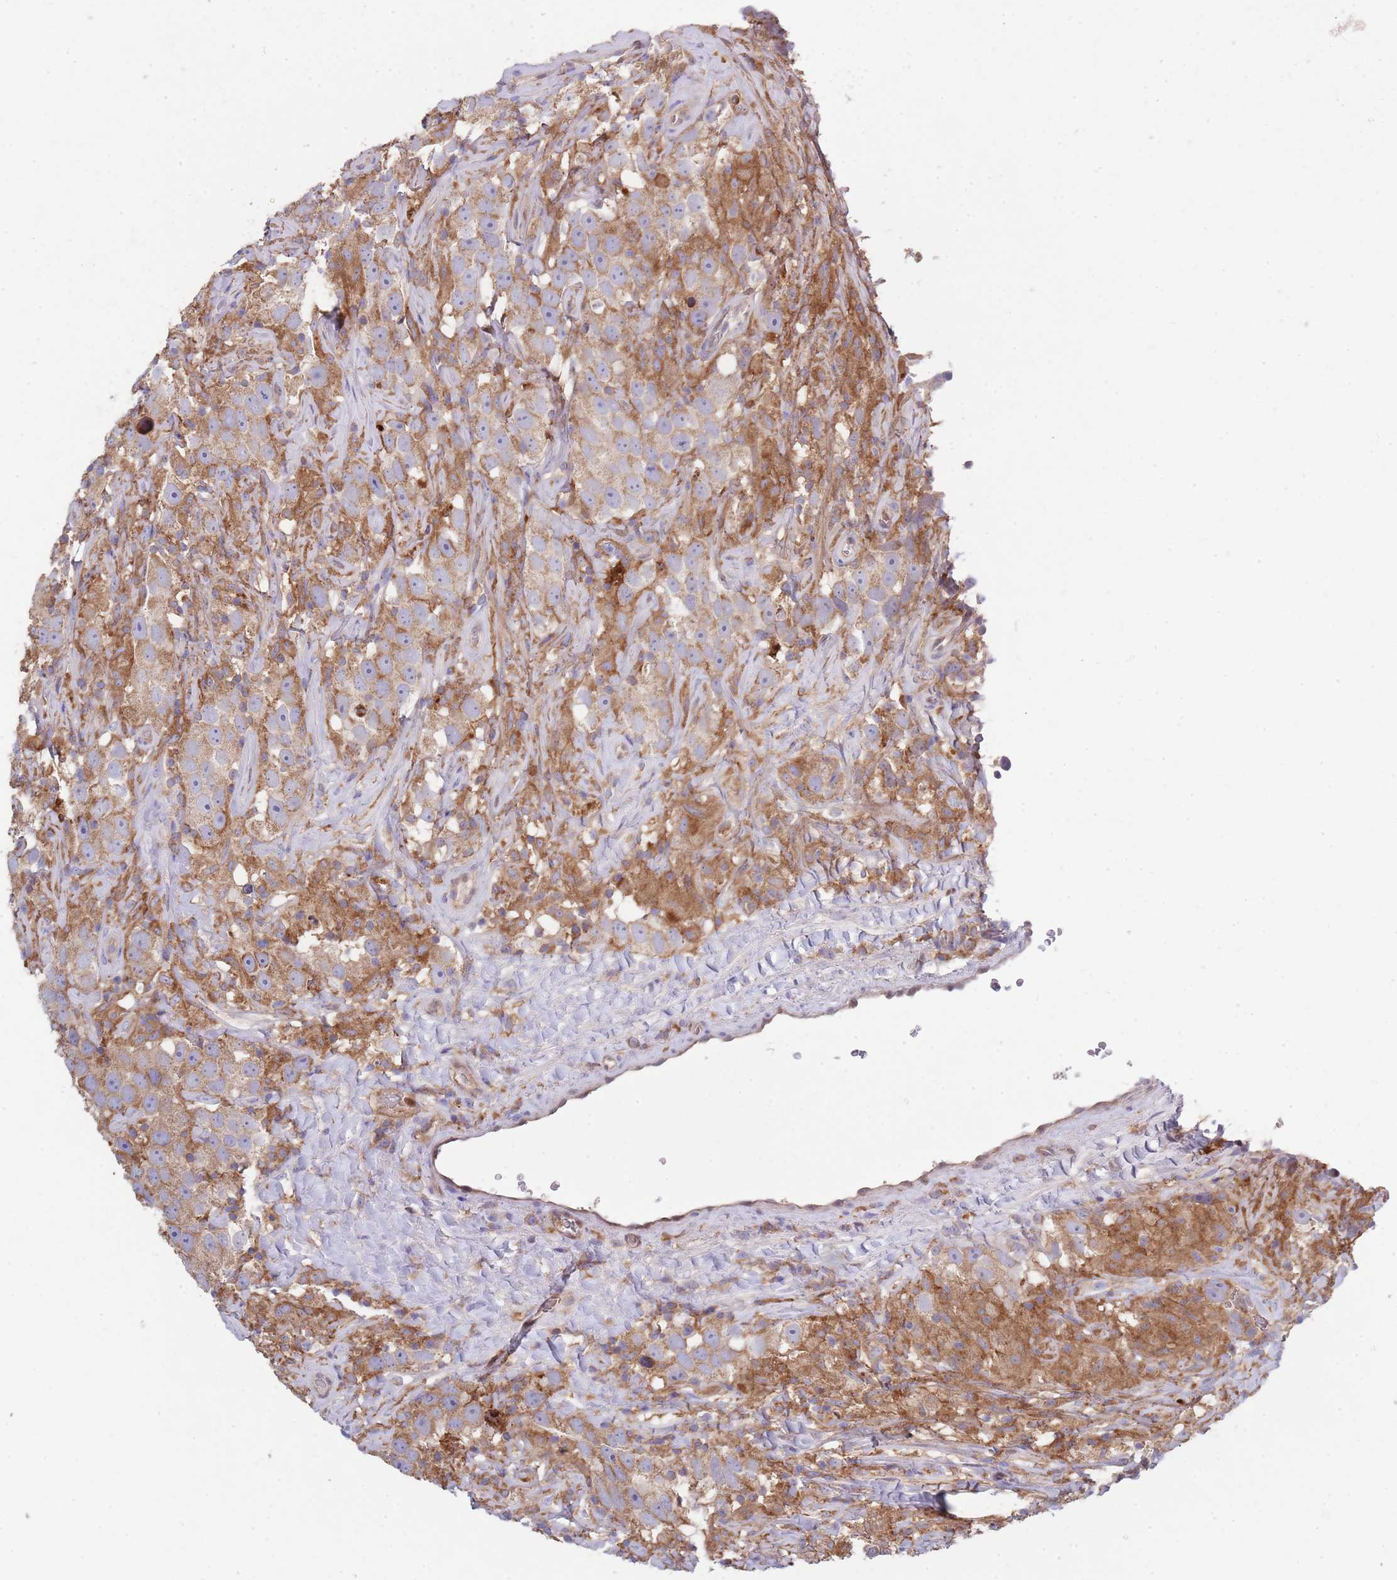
{"staining": {"intensity": "moderate", "quantity": ">75%", "location": "cytoplasmic/membranous"}, "tissue": "testis cancer", "cell_type": "Tumor cells", "image_type": "cancer", "snomed": [{"axis": "morphology", "description": "Seminoma, NOS"}, {"axis": "topography", "description": "Testis"}], "caption": "Immunohistochemical staining of human testis seminoma reveals medium levels of moderate cytoplasmic/membranous staining in approximately >75% of tumor cells.", "gene": "DDT", "patient": {"sex": "male", "age": 49}}